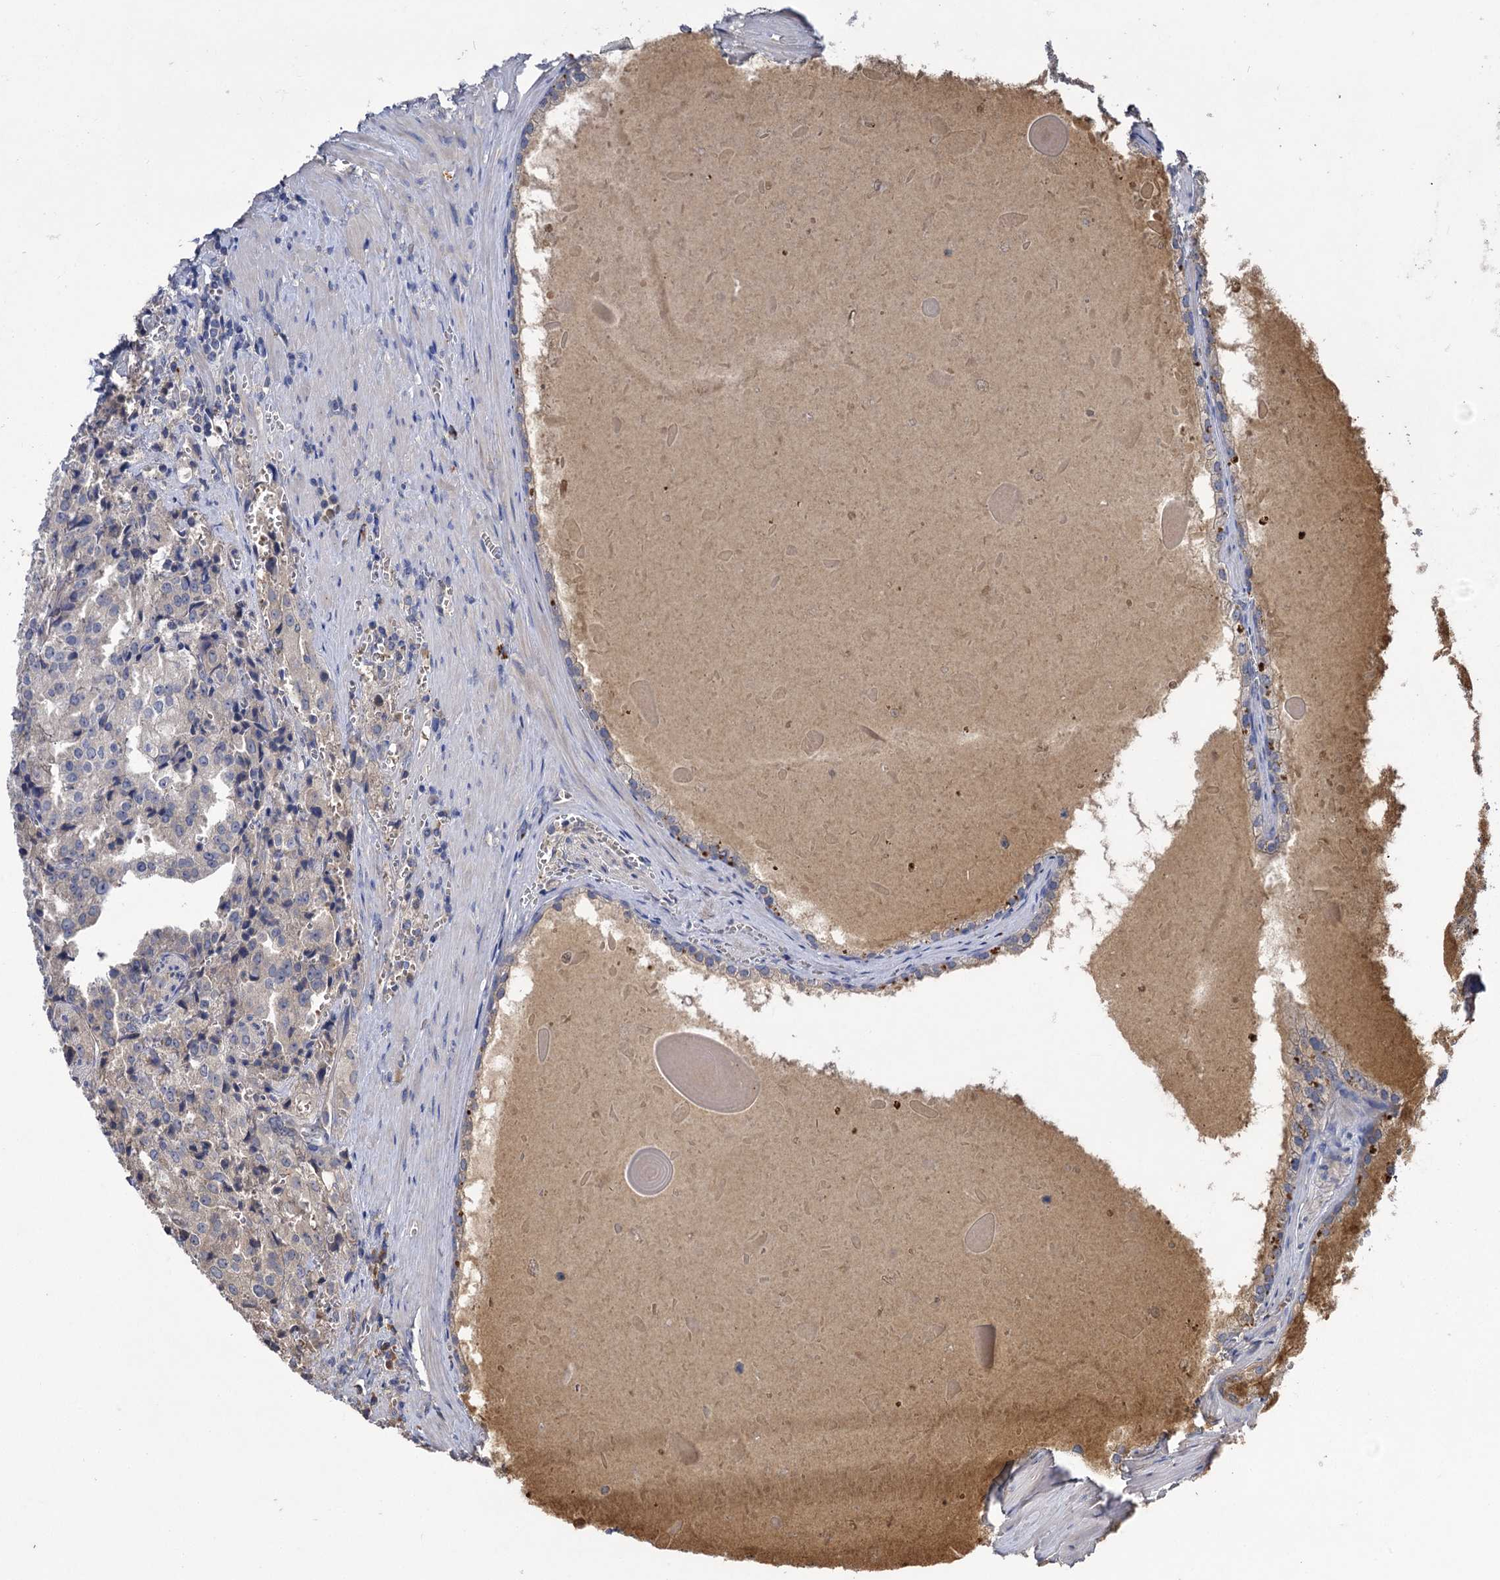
{"staining": {"intensity": "negative", "quantity": "none", "location": "none"}, "tissue": "prostate cancer", "cell_type": "Tumor cells", "image_type": "cancer", "snomed": [{"axis": "morphology", "description": "Adenocarcinoma, High grade"}, {"axis": "topography", "description": "Prostate"}], "caption": "Immunohistochemistry histopathology image of adenocarcinoma (high-grade) (prostate) stained for a protein (brown), which exhibits no positivity in tumor cells. (Brightfield microscopy of DAB IHC at high magnification).", "gene": "USP50", "patient": {"sex": "male", "age": 68}}